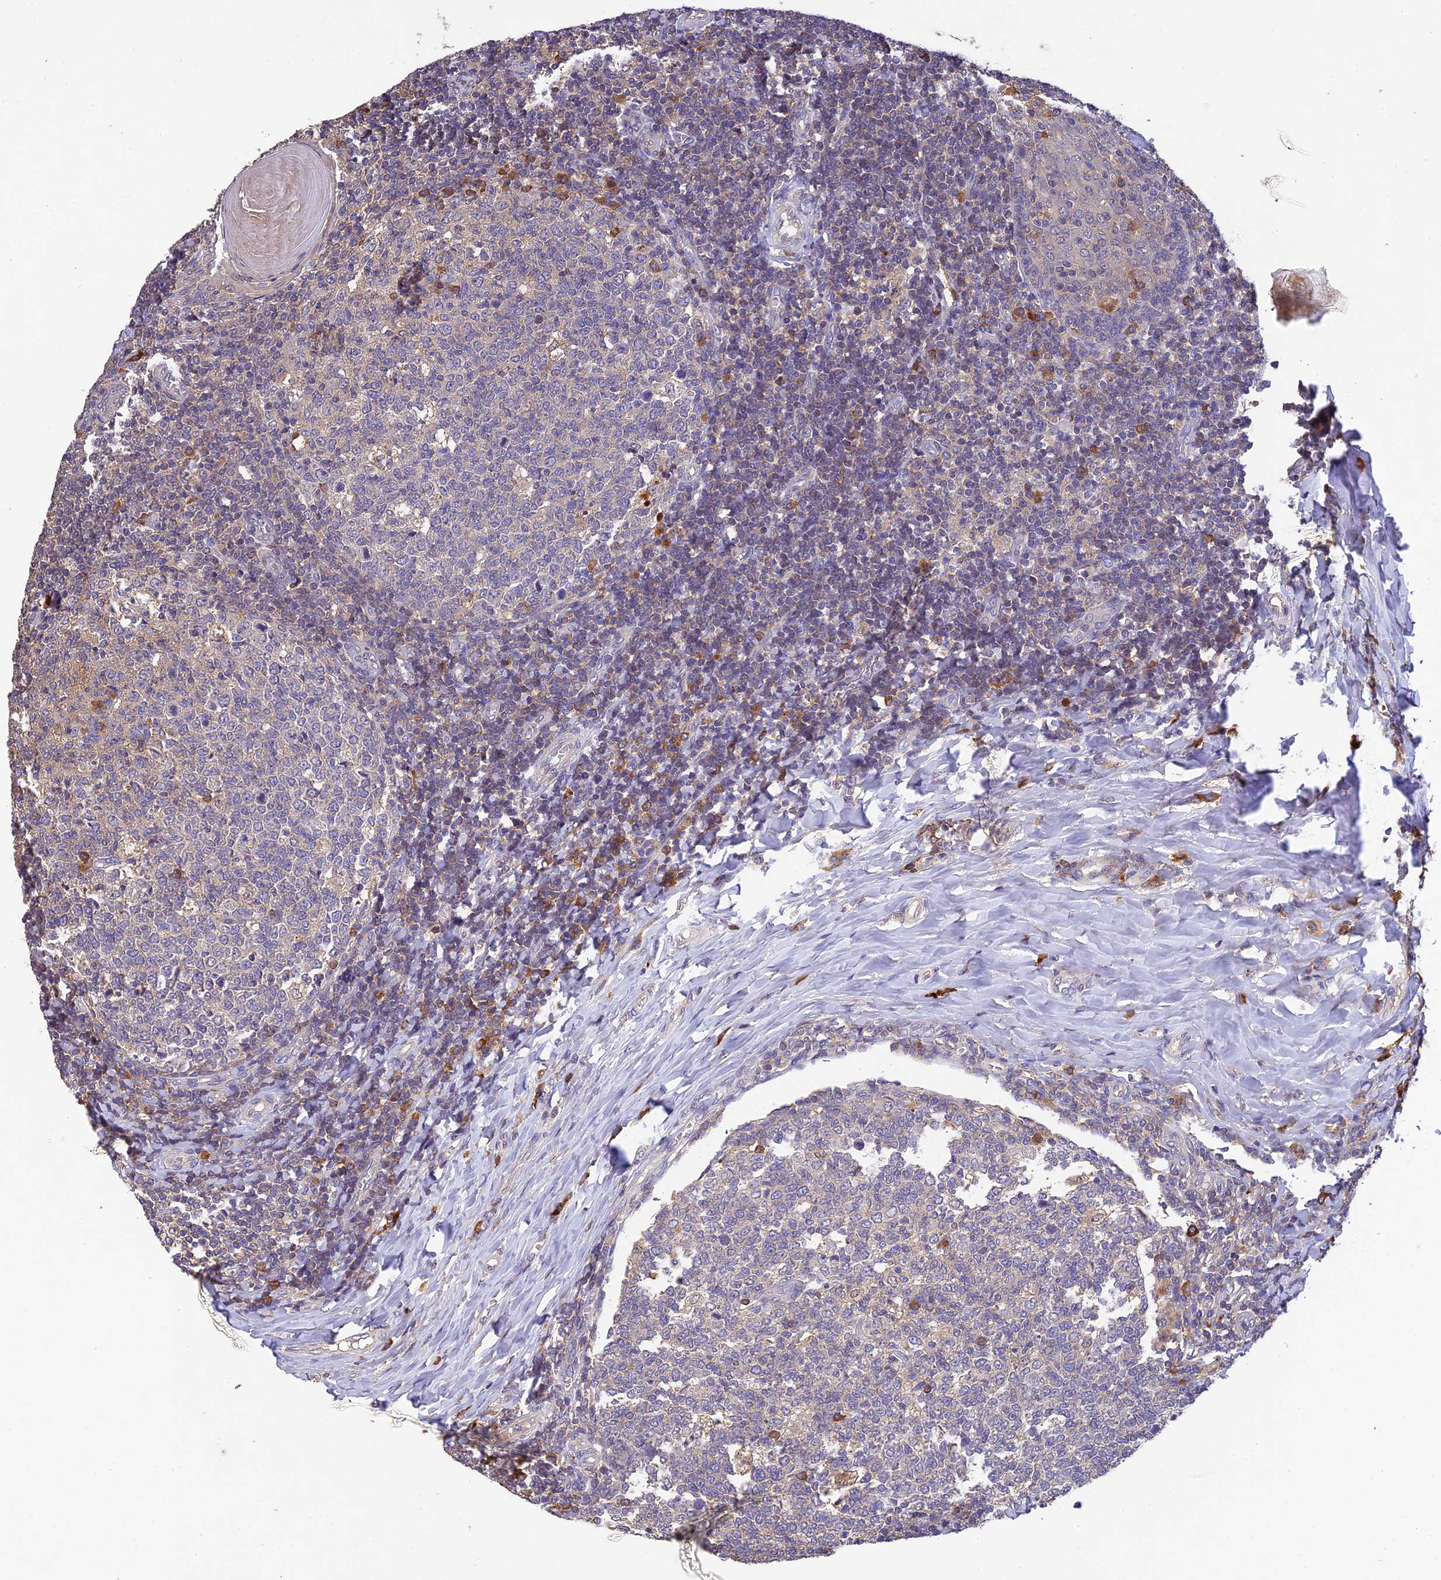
{"staining": {"intensity": "moderate", "quantity": "<25%", "location": "cytoplasmic/membranous"}, "tissue": "tonsil", "cell_type": "Germinal center cells", "image_type": "normal", "snomed": [{"axis": "morphology", "description": "Normal tissue, NOS"}, {"axis": "topography", "description": "Tonsil"}], "caption": "Immunohistochemical staining of unremarkable tonsil demonstrates low levels of moderate cytoplasmic/membranous positivity in about <25% of germinal center cells.", "gene": "DENND5B", "patient": {"sex": "female", "age": 19}}